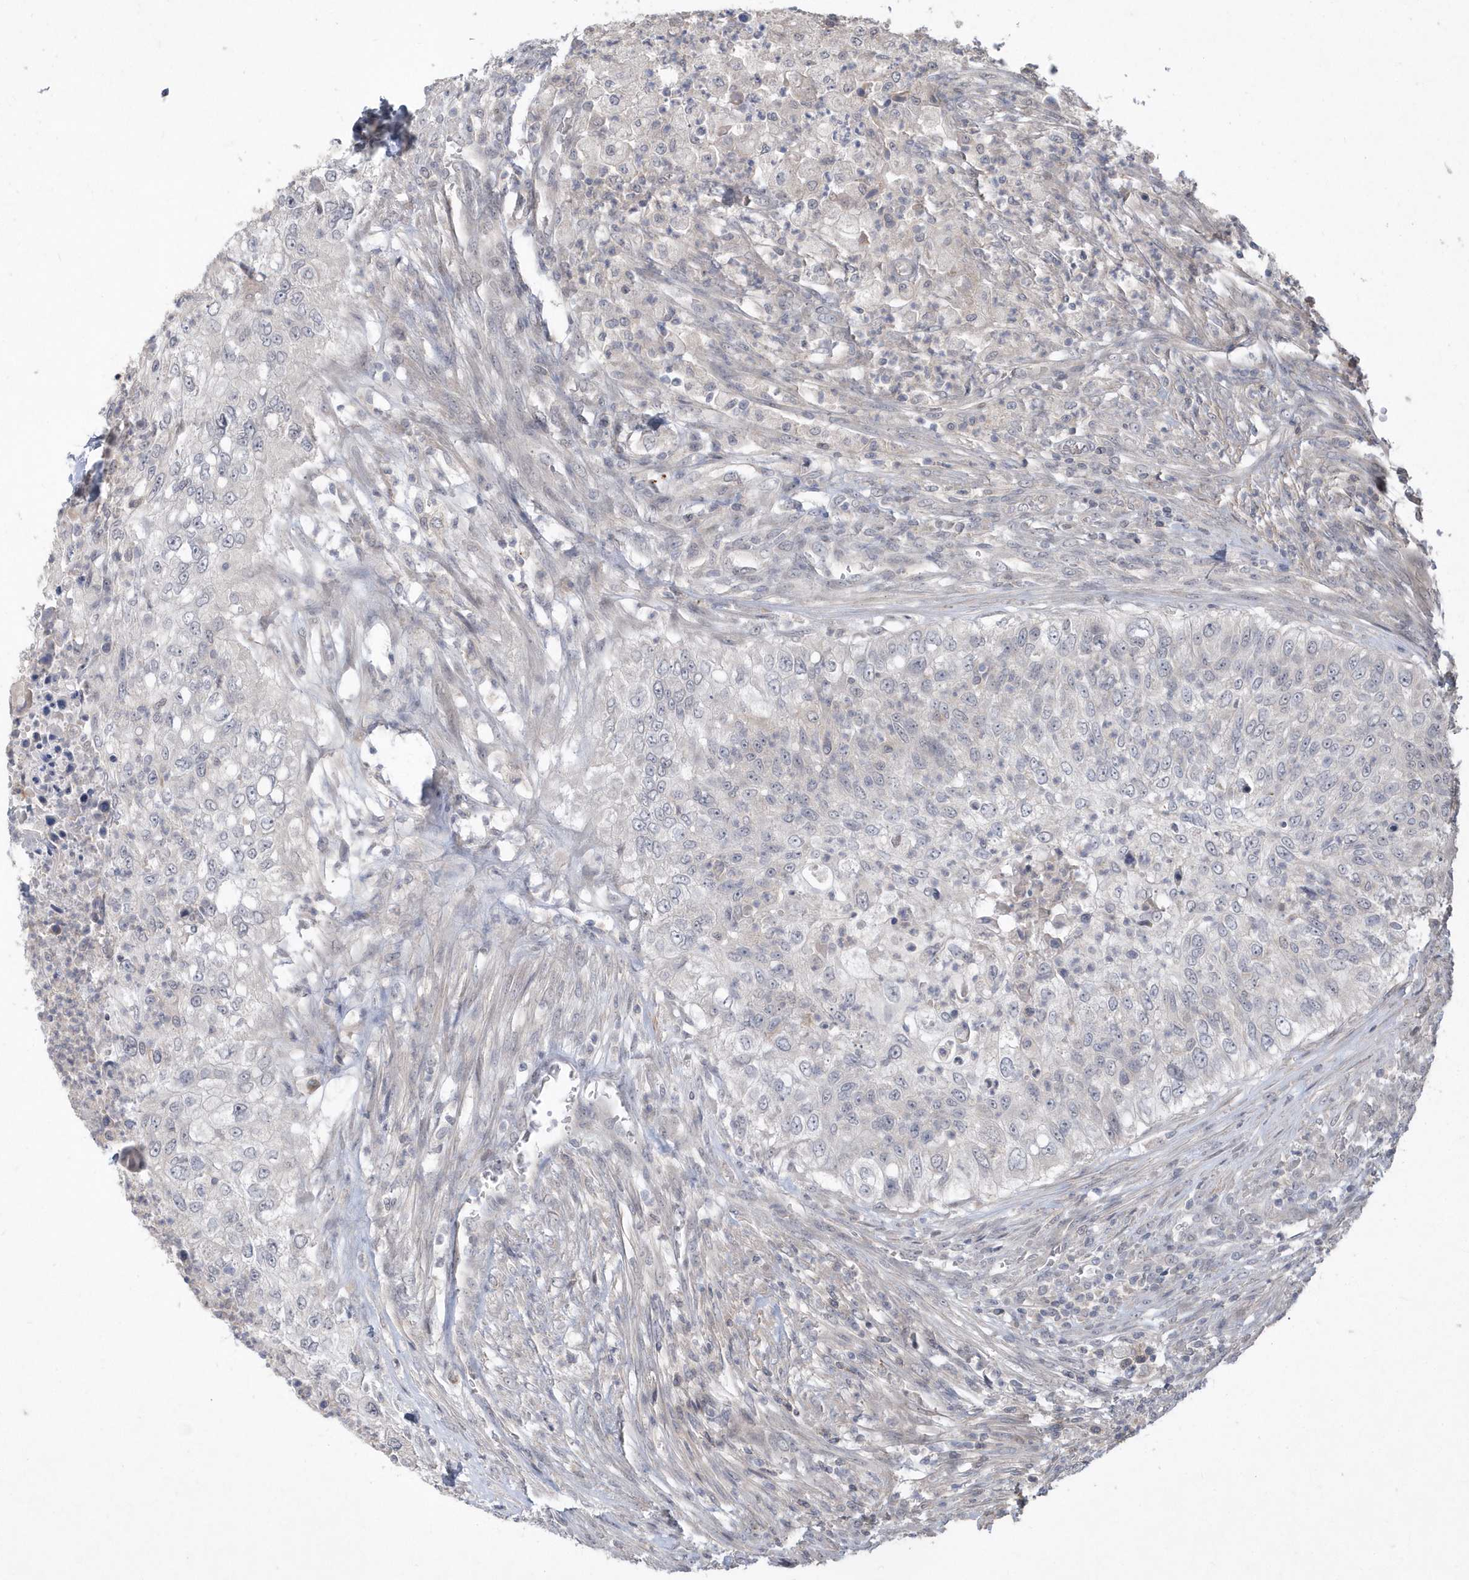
{"staining": {"intensity": "negative", "quantity": "none", "location": "none"}, "tissue": "urothelial cancer", "cell_type": "Tumor cells", "image_type": "cancer", "snomed": [{"axis": "morphology", "description": "Urothelial carcinoma, High grade"}, {"axis": "topography", "description": "Urinary bladder"}], "caption": "Tumor cells show no significant positivity in urothelial carcinoma (high-grade). Nuclei are stained in blue.", "gene": "TSPEAR", "patient": {"sex": "female", "age": 60}}